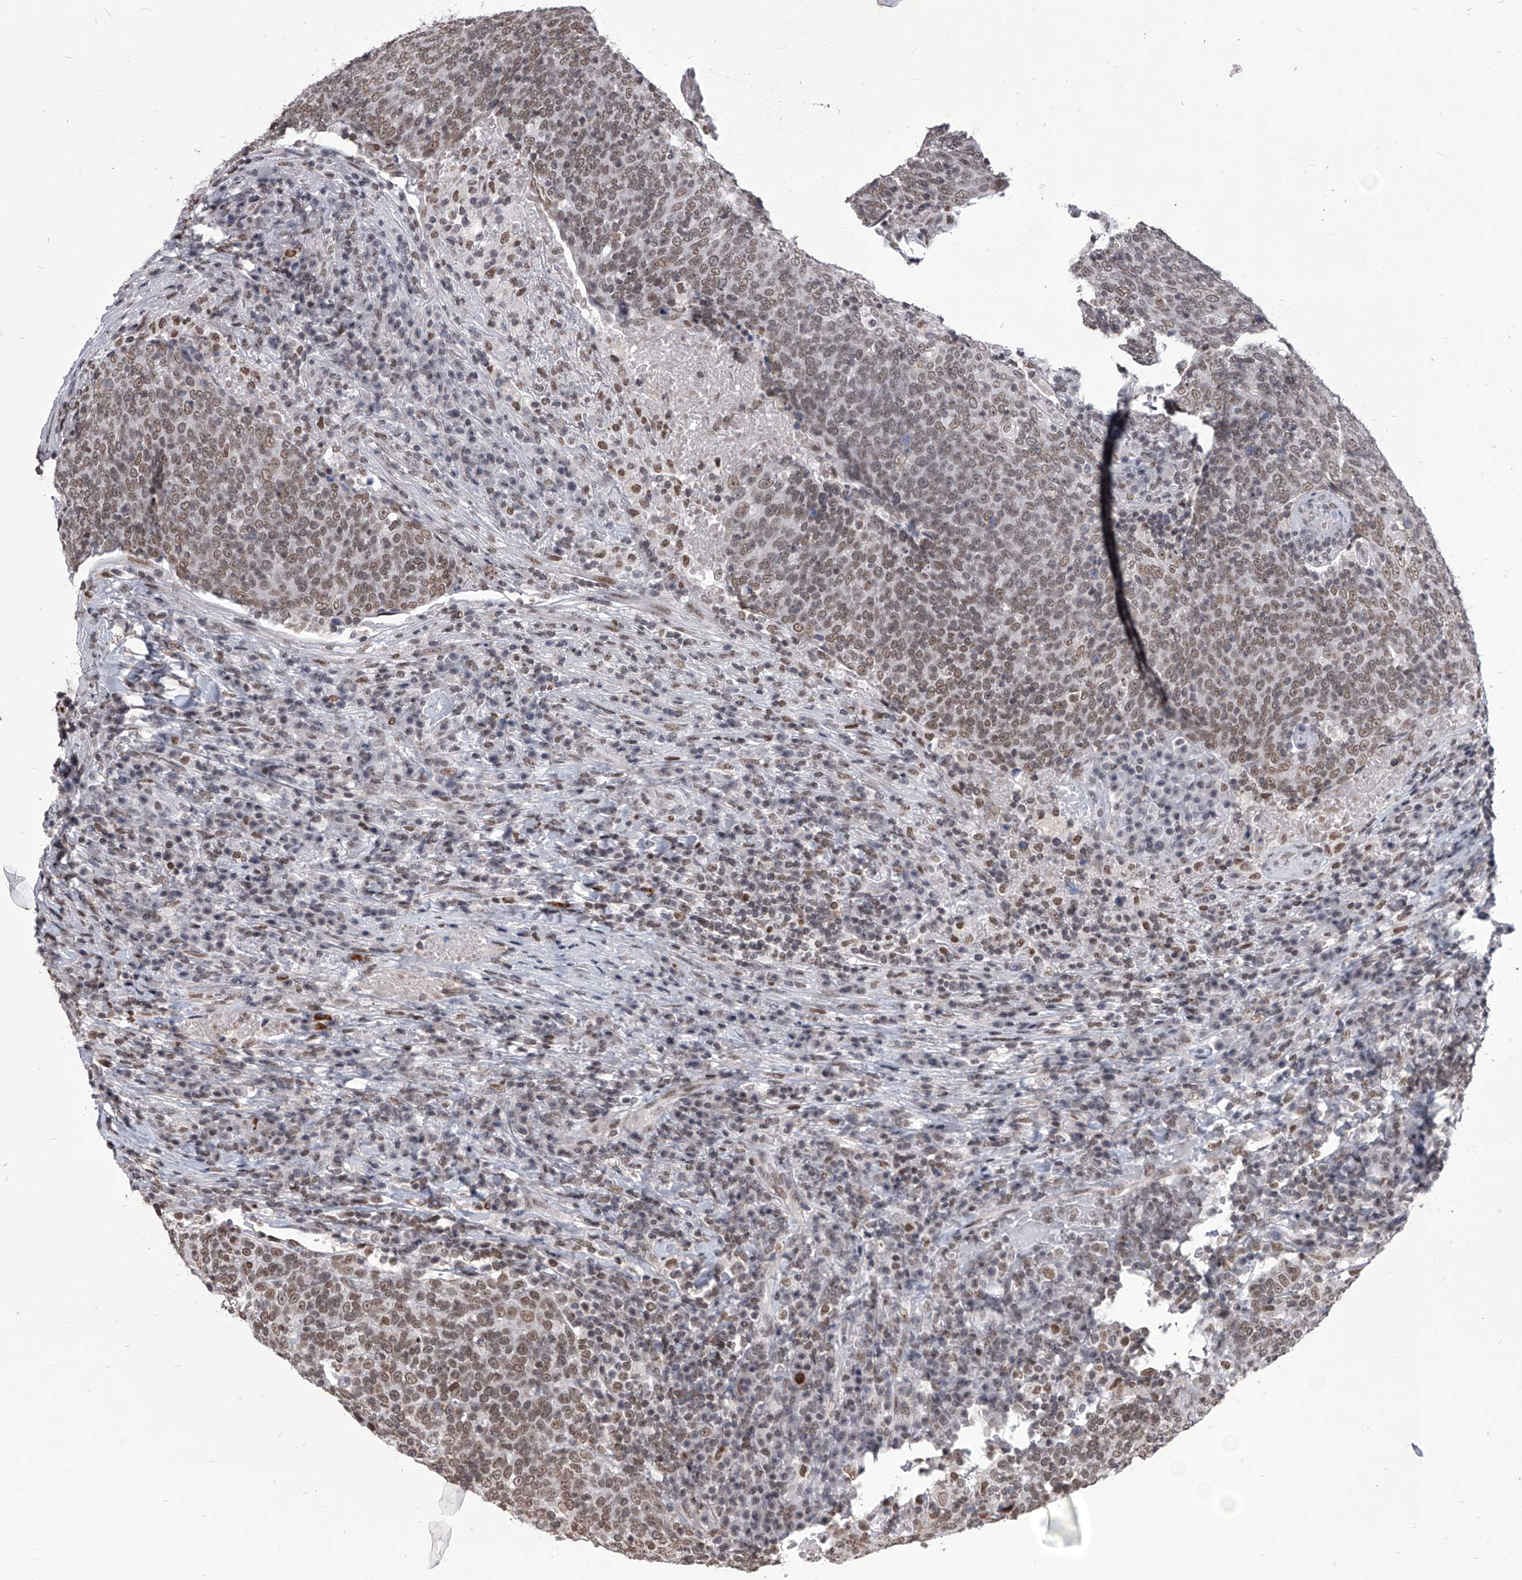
{"staining": {"intensity": "moderate", "quantity": ">75%", "location": "nuclear"}, "tissue": "head and neck cancer", "cell_type": "Tumor cells", "image_type": "cancer", "snomed": [{"axis": "morphology", "description": "Squamous cell carcinoma, NOS"}, {"axis": "morphology", "description": "Squamous cell carcinoma, metastatic, NOS"}, {"axis": "topography", "description": "Lymph node"}, {"axis": "topography", "description": "Head-Neck"}], "caption": "Human head and neck cancer (metastatic squamous cell carcinoma) stained with a protein marker exhibits moderate staining in tumor cells.", "gene": "PPIL4", "patient": {"sex": "male", "age": 62}}